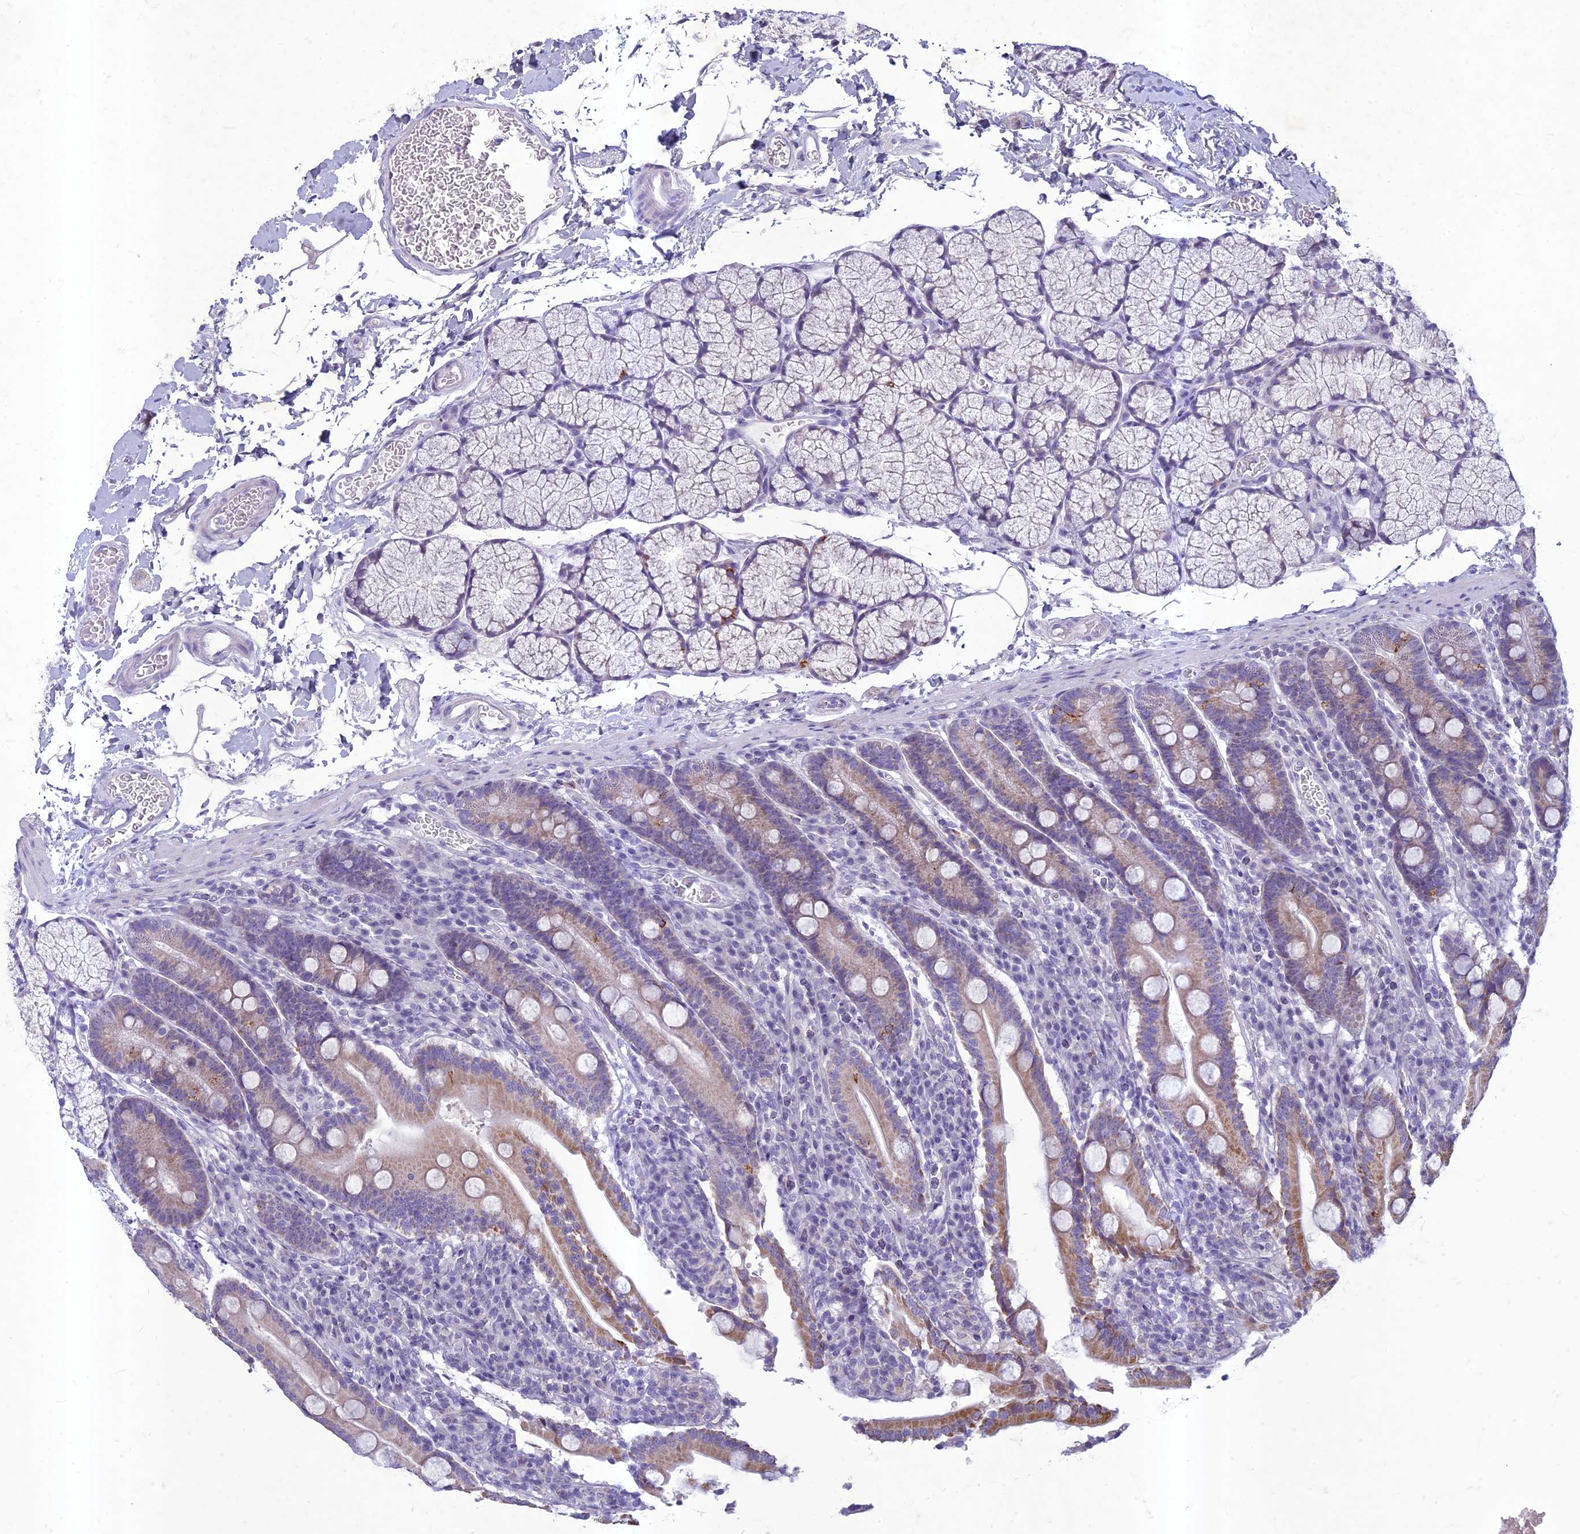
{"staining": {"intensity": "moderate", "quantity": "25%-75%", "location": "cytoplasmic/membranous"}, "tissue": "duodenum", "cell_type": "Glandular cells", "image_type": "normal", "snomed": [{"axis": "morphology", "description": "Normal tissue, NOS"}, {"axis": "topography", "description": "Duodenum"}], "caption": "Duodenum stained for a protein (brown) shows moderate cytoplasmic/membranous positive expression in about 25%-75% of glandular cells.", "gene": "HIGD1A", "patient": {"sex": "male", "age": 35}}